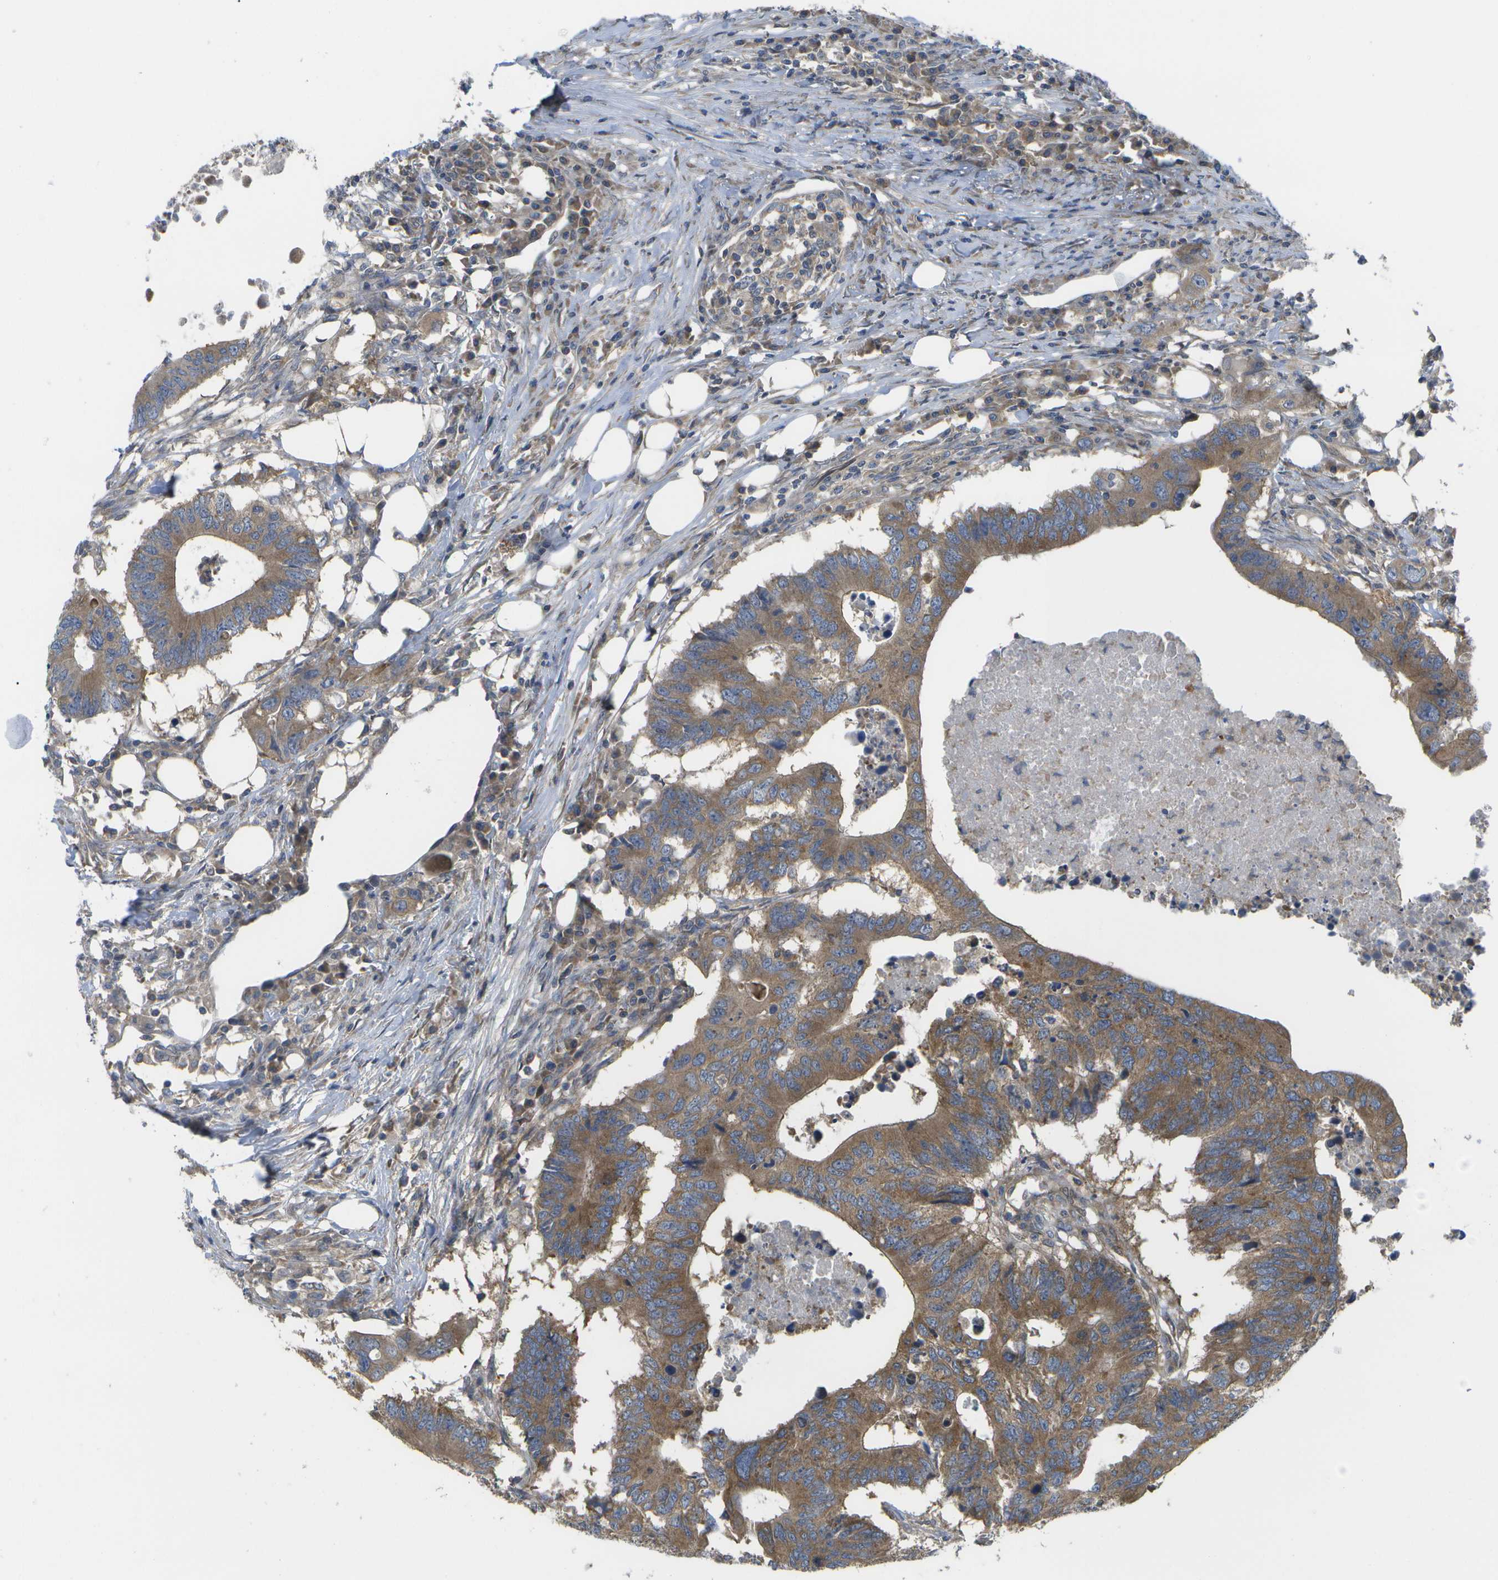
{"staining": {"intensity": "moderate", "quantity": ">75%", "location": "cytoplasmic/membranous"}, "tissue": "colorectal cancer", "cell_type": "Tumor cells", "image_type": "cancer", "snomed": [{"axis": "morphology", "description": "Adenocarcinoma, NOS"}, {"axis": "topography", "description": "Colon"}], "caption": "A histopathology image of human colorectal cancer stained for a protein demonstrates moderate cytoplasmic/membranous brown staining in tumor cells. (brown staining indicates protein expression, while blue staining denotes nuclei).", "gene": "DPM3", "patient": {"sex": "male", "age": 71}}